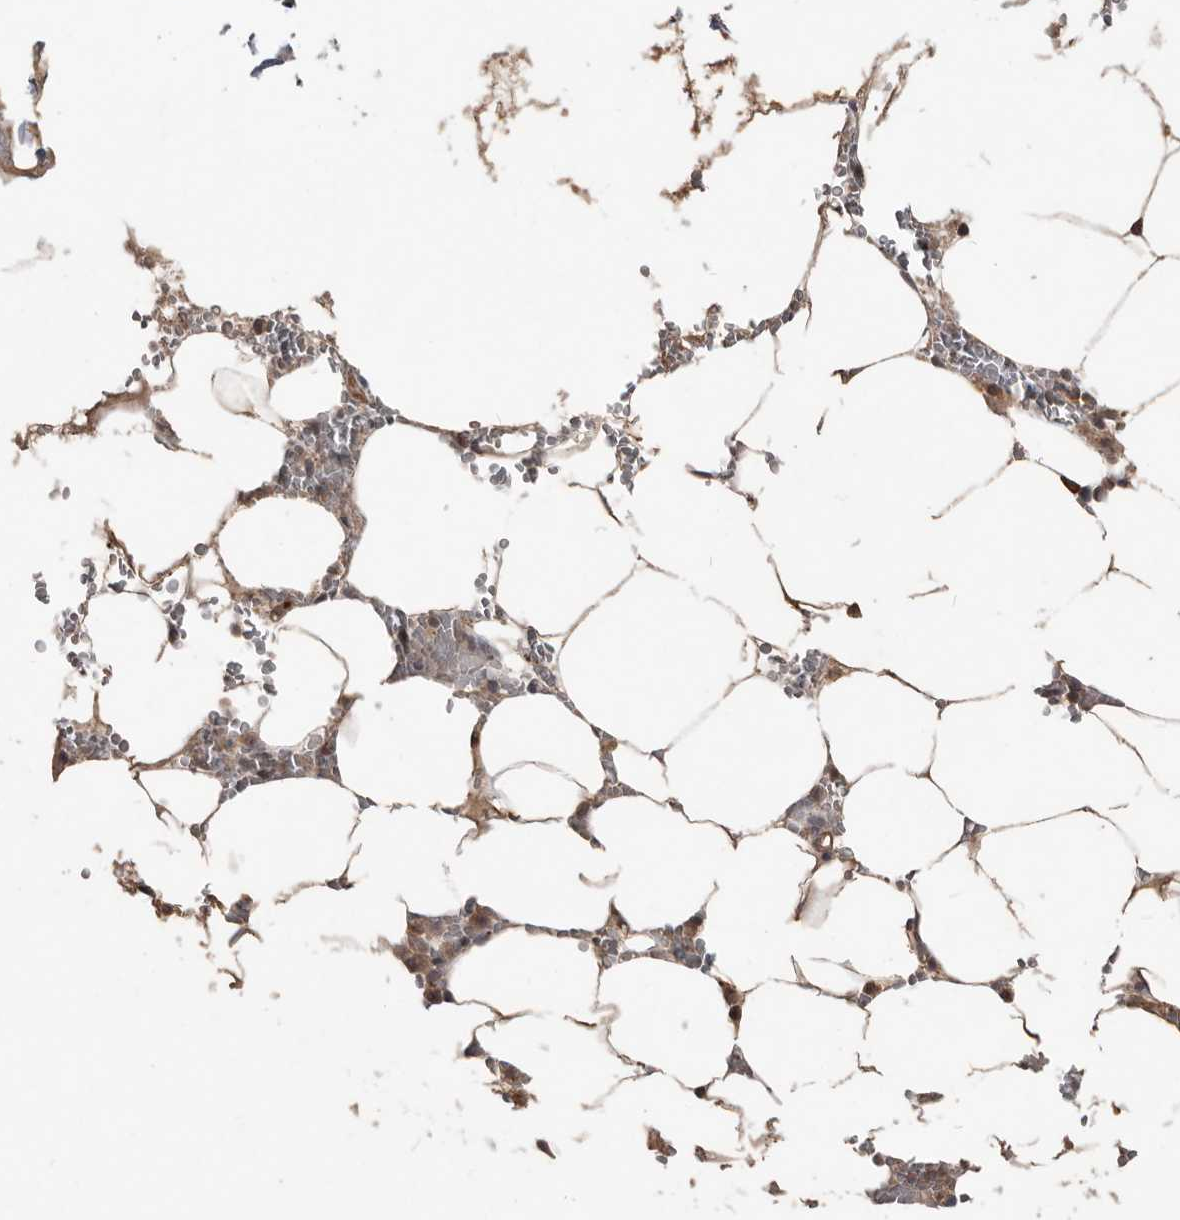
{"staining": {"intensity": "strong", "quantity": "<25%", "location": "cytoplasmic/membranous"}, "tissue": "bone marrow", "cell_type": "Hematopoietic cells", "image_type": "normal", "snomed": [{"axis": "morphology", "description": "Normal tissue, NOS"}, {"axis": "topography", "description": "Bone marrow"}], "caption": "This histopathology image exhibits immunohistochemistry staining of unremarkable bone marrow, with medium strong cytoplasmic/membranous positivity in approximately <25% of hematopoietic cells.", "gene": "BAMBI", "patient": {"sex": "male", "age": 70}}